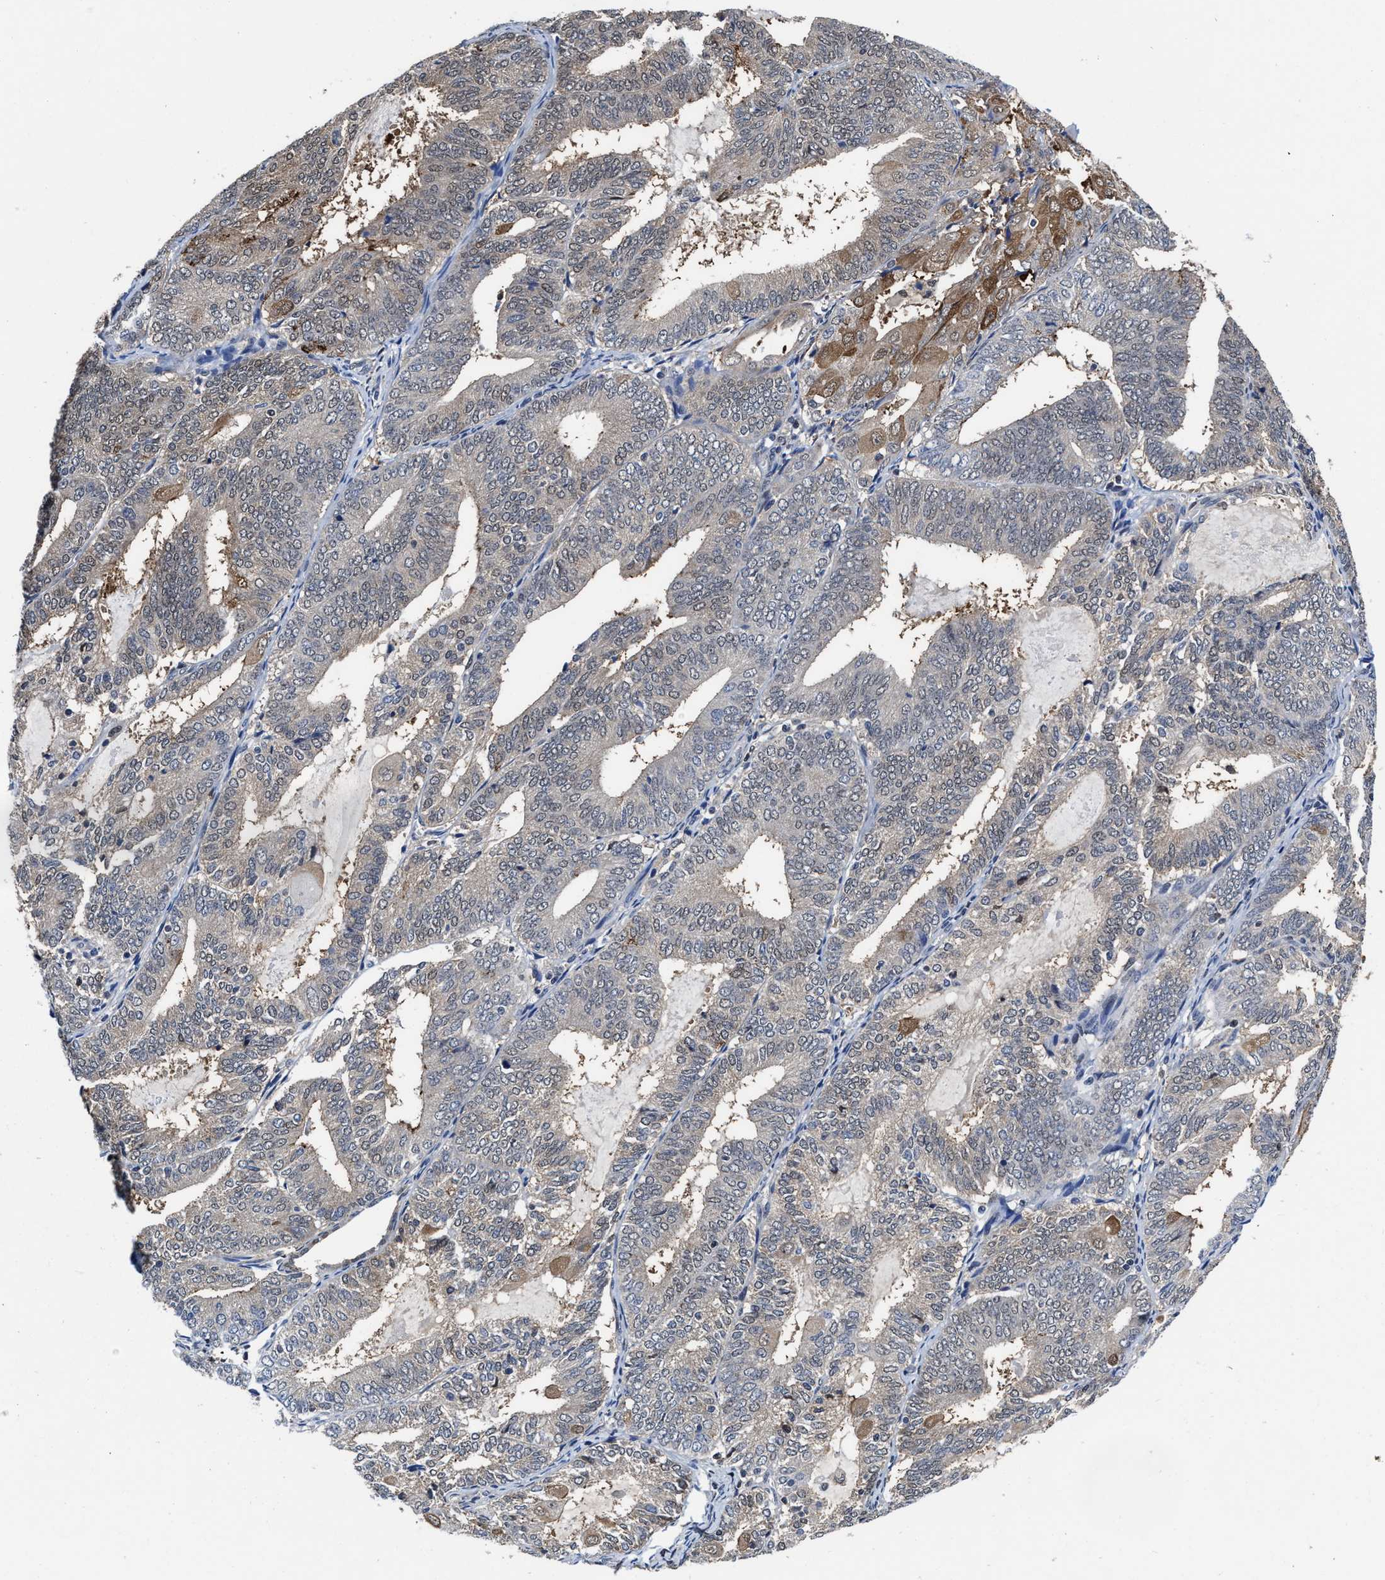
{"staining": {"intensity": "moderate", "quantity": "<25%", "location": "cytoplasmic/membranous"}, "tissue": "endometrial cancer", "cell_type": "Tumor cells", "image_type": "cancer", "snomed": [{"axis": "morphology", "description": "Adenocarcinoma, NOS"}, {"axis": "topography", "description": "Endometrium"}], "caption": "Immunohistochemical staining of adenocarcinoma (endometrial) displays low levels of moderate cytoplasmic/membranous staining in about <25% of tumor cells. (Stains: DAB (3,3'-diaminobenzidine) in brown, nuclei in blue, Microscopy: brightfield microscopy at high magnification).", "gene": "KIF12", "patient": {"sex": "female", "age": 81}}